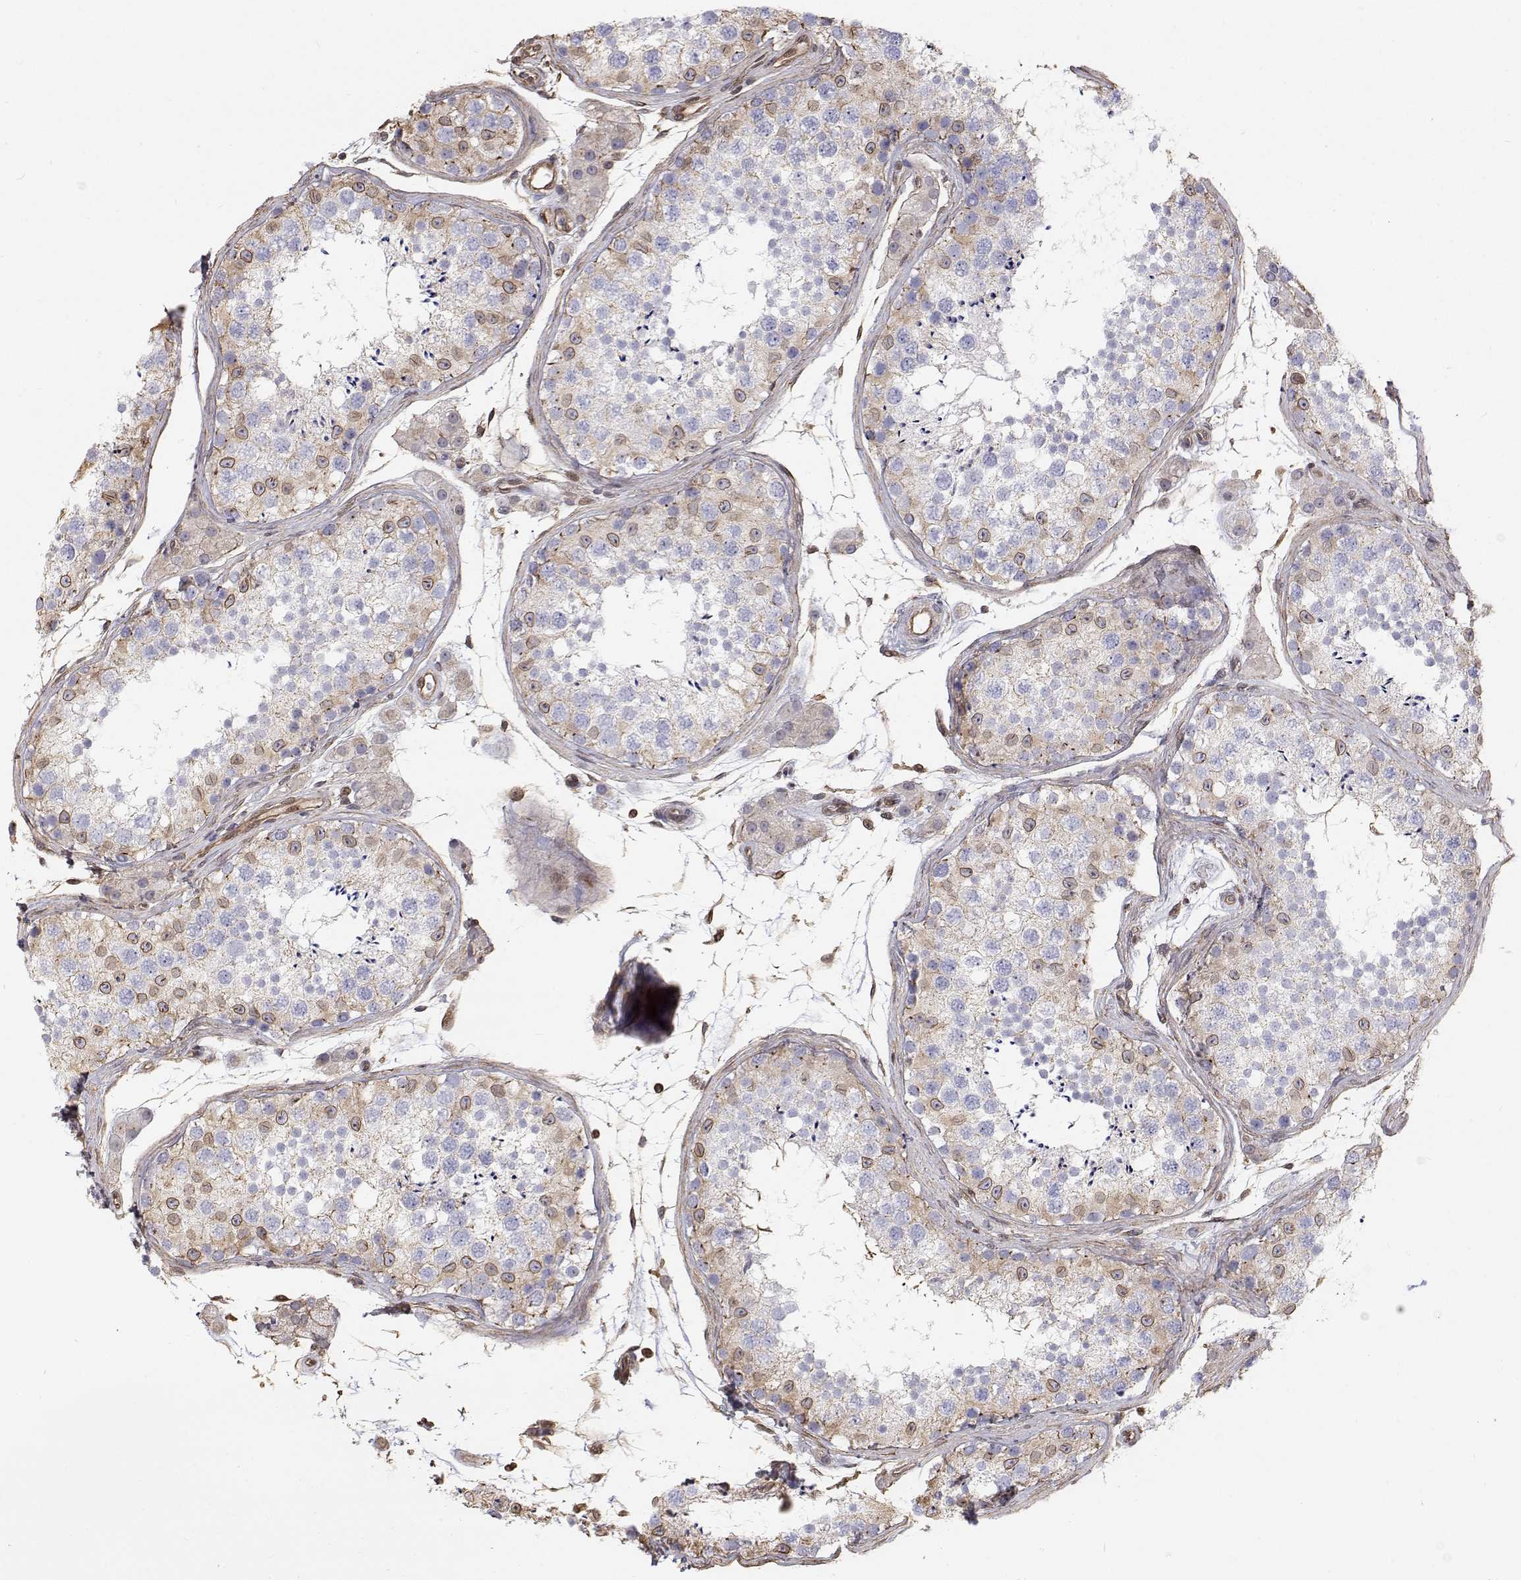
{"staining": {"intensity": "weak", "quantity": "<25%", "location": "cytoplasmic/membranous"}, "tissue": "testis", "cell_type": "Cells in seminiferous ducts", "image_type": "normal", "snomed": [{"axis": "morphology", "description": "Normal tissue, NOS"}, {"axis": "topography", "description": "Testis"}], "caption": "Immunohistochemistry histopathology image of normal testis stained for a protein (brown), which displays no staining in cells in seminiferous ducts.", "gene": "GSDMA", "patient": {"sex": "male", "age": 41}}